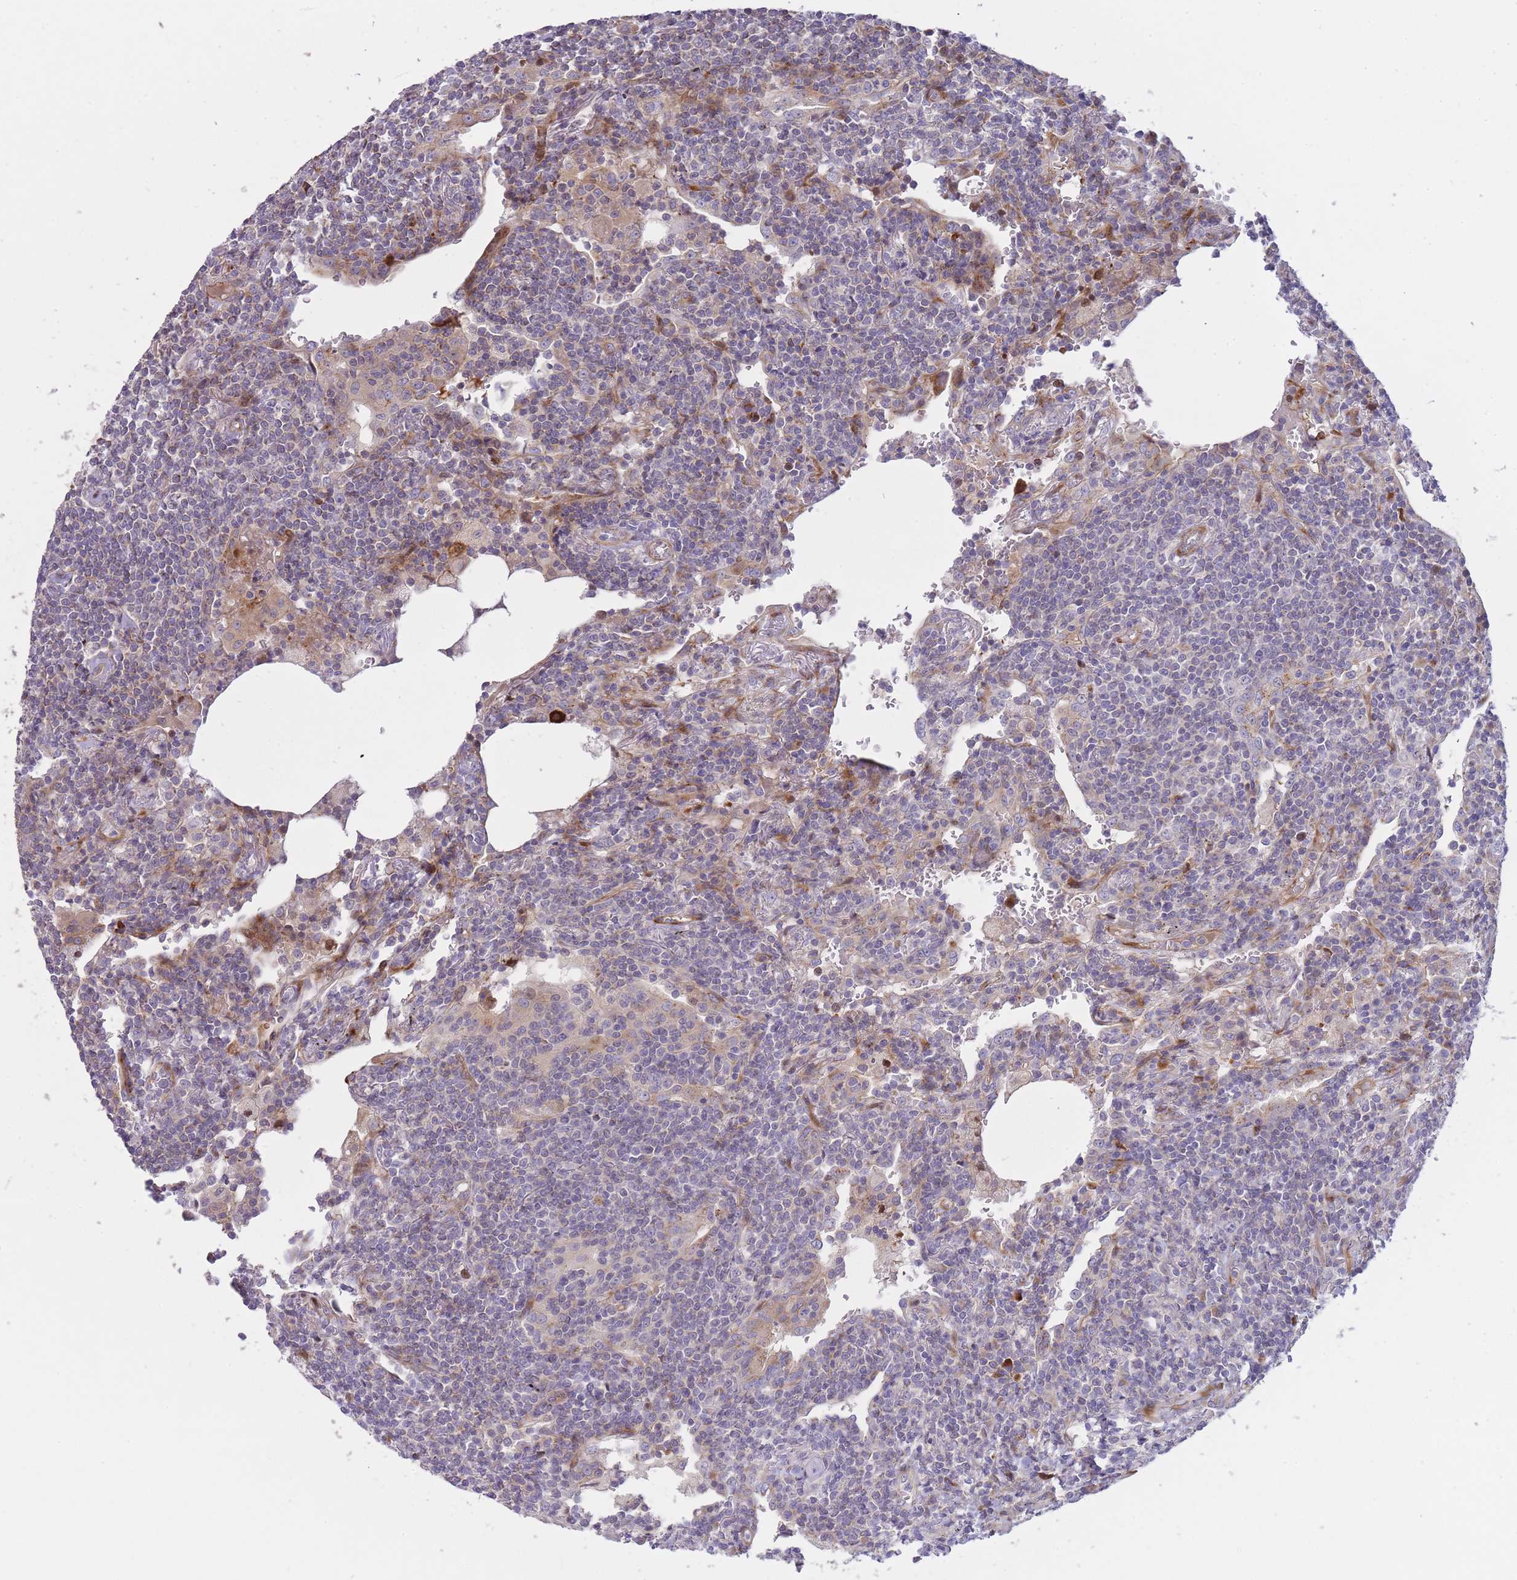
{"staining": {"intensity": "negative", "quantity": "none", "location": "none"}, "tissue": "lymphoma", "cell_type": "Tumor cells", "image_type": "cancer", "snomed": [{"axis": "morphology", "description": "Malignant lymphoma, non-Hodgkin's type, Low grade"}, {"axis": "topography", "description": "Lung"}], "caption": "Human malignant lymphoma, non-Hodgkin's type (low-grade) stained for a protein using immunohistochemistry (IHC) demonstrates no positivity in tumor cells.", "gene": "ATP5MC2", "patient": {"sex": "female", "age": 71}}